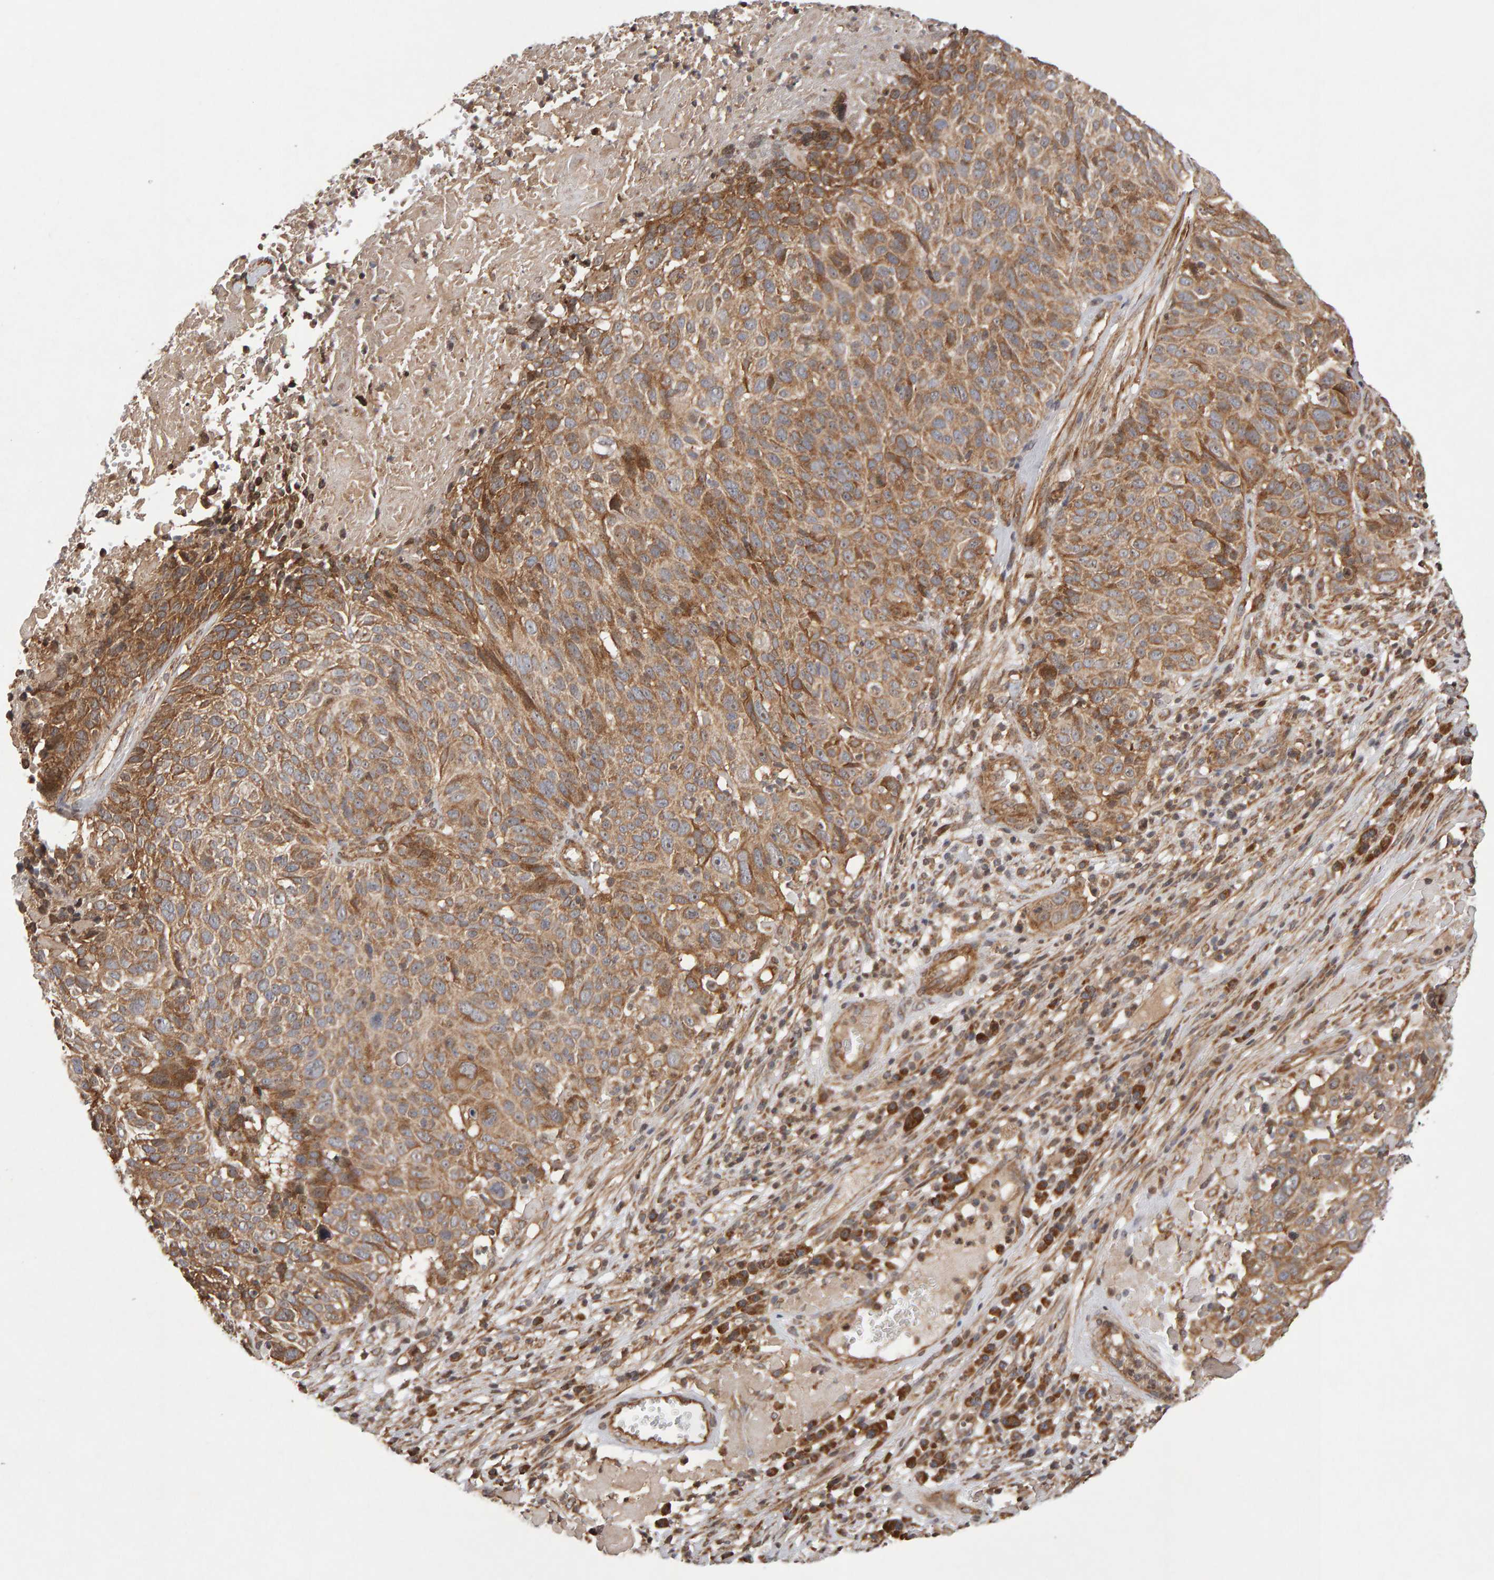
{"staining": {"intensity": "moderate", "quantity": ">75%", "location": "cytoplasmic/membranous"}, "tissue": "cervical cancer", "cell_type": "Tumor cells", "image_type": "cancer", "snomed": [{"axis": "morphology", "description": "Squamous cell carcinoma, NOS"}, {"axis": "topography", "description": "Cervix"}], "caption": "Human squamous cell carcinoma (cervical) stained for a protein (brown) displays moderate cytoplasmic/membranous positive positivity in about >75% of tumor cells.", "gene": "LZTS1", "patient": {"sex": "female", "age": 74}}